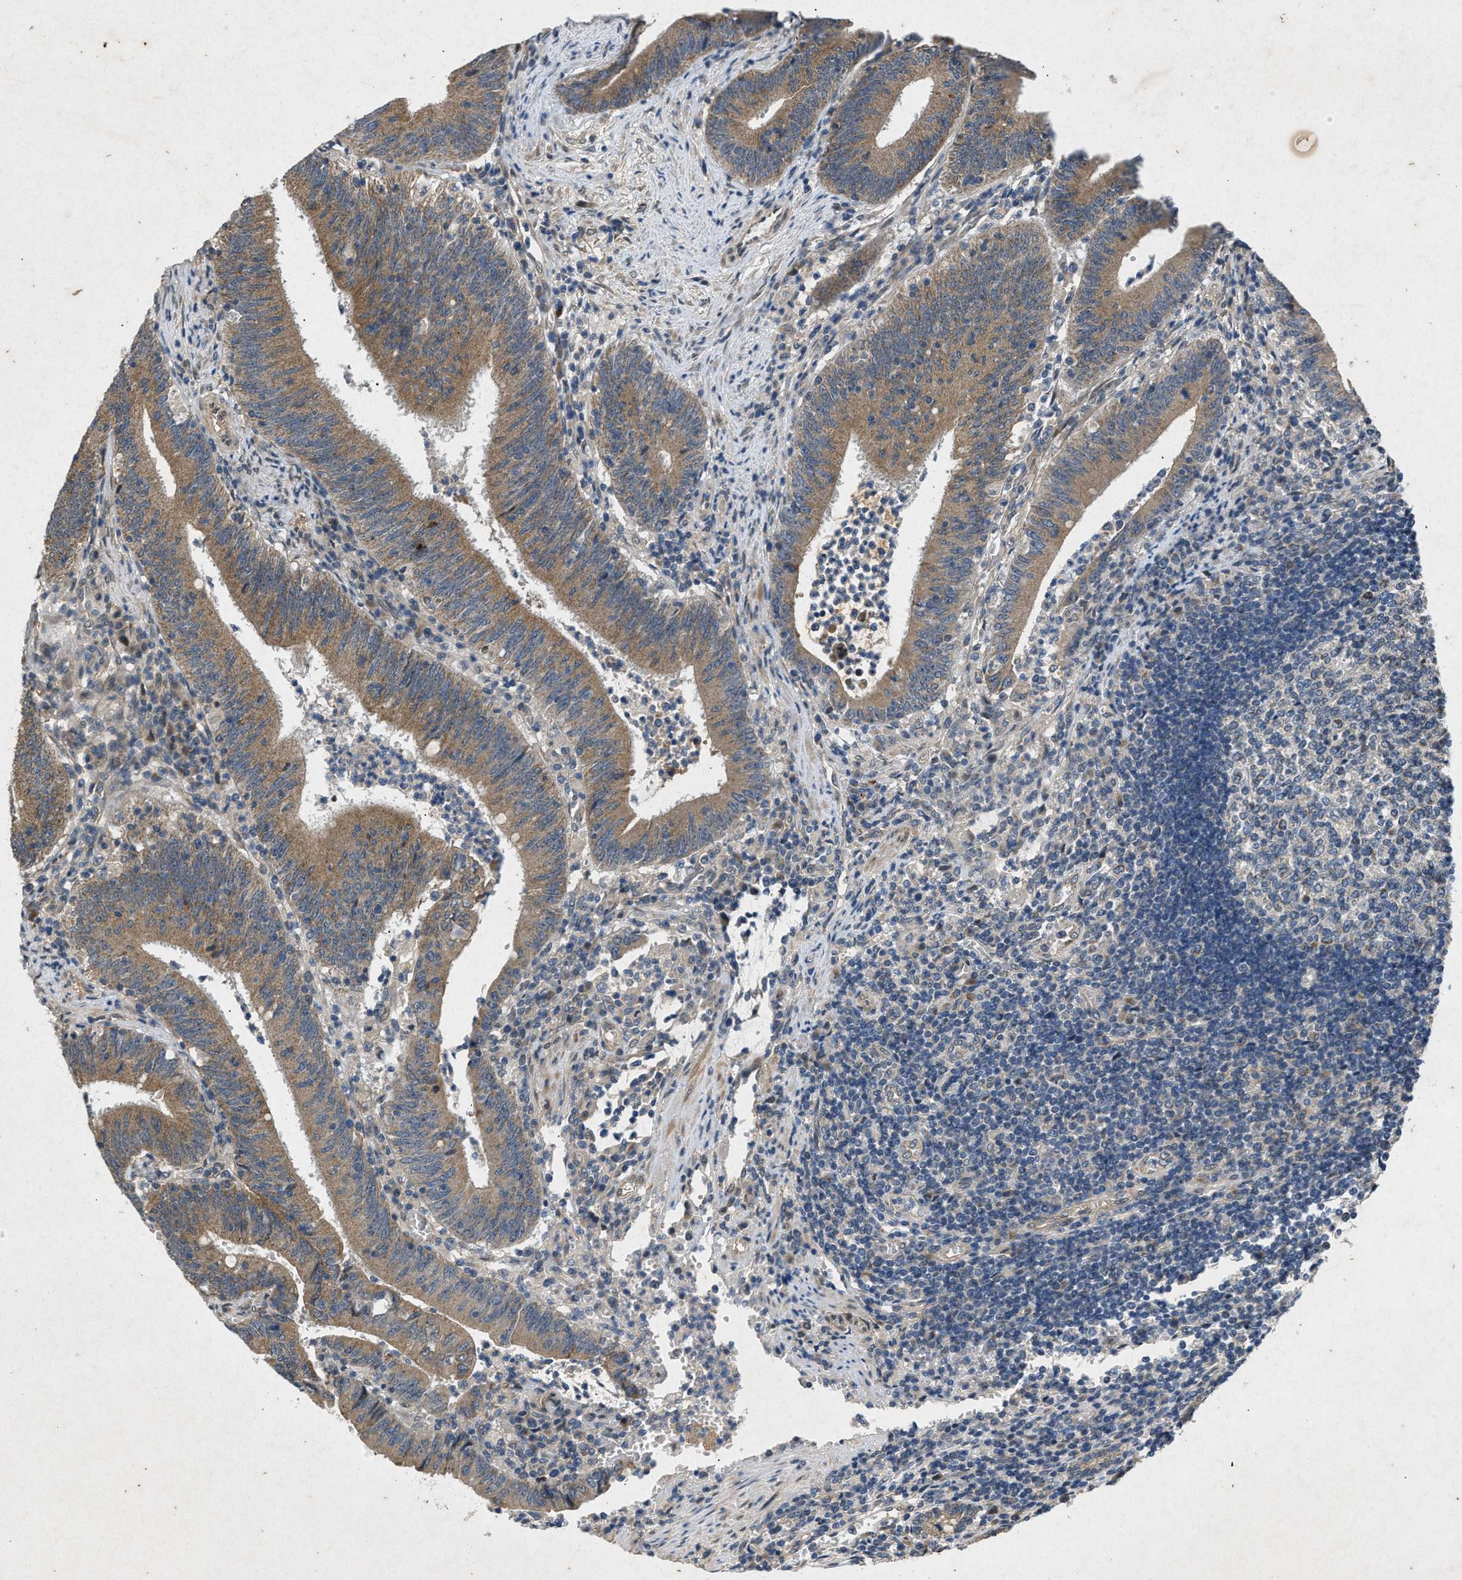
{"staining": {"intensity": "moderate", "quantity": ">75%", "location": "cytoplasmic/membranous"}, "tissue": "colorectal cancer", "cell_type": "Tumor cells", "image_type": "cancer", "snomed": [{"axis": "morphology", "description": "Normal tissue, NOS"}, {"axis": "morphology", "description": "Adenocarcinoma, NOS"}, {"axis": "topography", "description": "Rectum"}], "caption": "Immunohistochemical staining of adenocarcinoma (colorectal) demonstrates medium levels of moderate cytoplasmic/membranous protein expression in about >75% of tumor cells.", "gene": "PRKG2", "patient": {"sex": "female", "age": 66}}